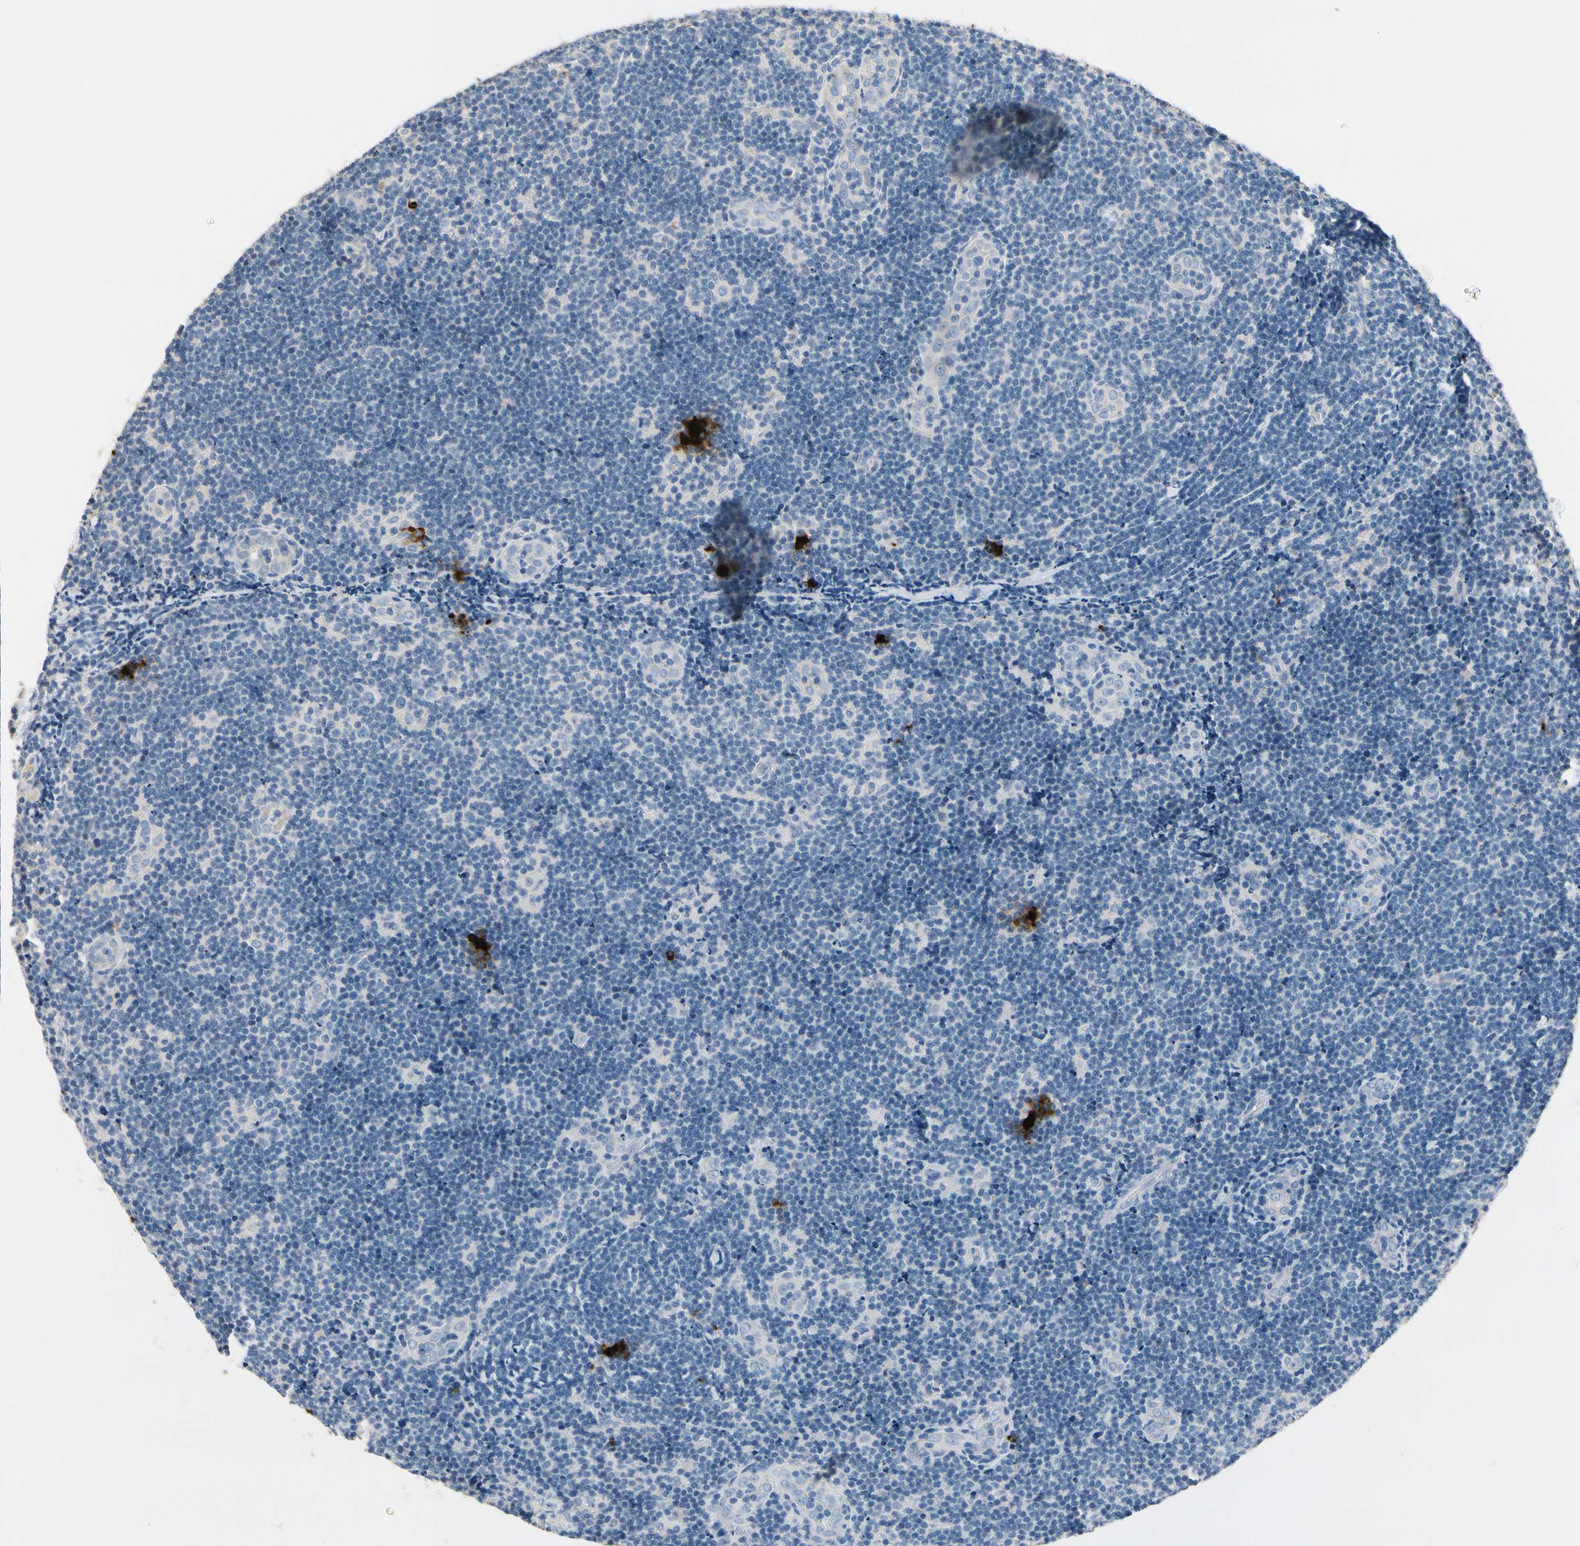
{"staining": {"intensity": "negative", "quantity": "none", "location": "none"}, "tissue": "lymphoma", "cell_type": "Tumor cells", "image_type": "cancer", "snomed": [{"axis": "morphology", "description": "Malignant lymphoma, non-Hodgkin's type, Low grade"}, {"axis": "topography", "description": "Lymph node"}], "caption": "High power microscopy photomicrograph of an IHC photomicrograph of low-grade malignant lymphoma, non-Hodgkin's type, revealing no significant positivity in tumor cells. (Brightfield microscopy of DAB (3,3'-diaminobenzidine) immunohistochemistry (IHC) at high magnification).", "gene": "CPA3", "patient": {"sex": "male", "age": 83}}